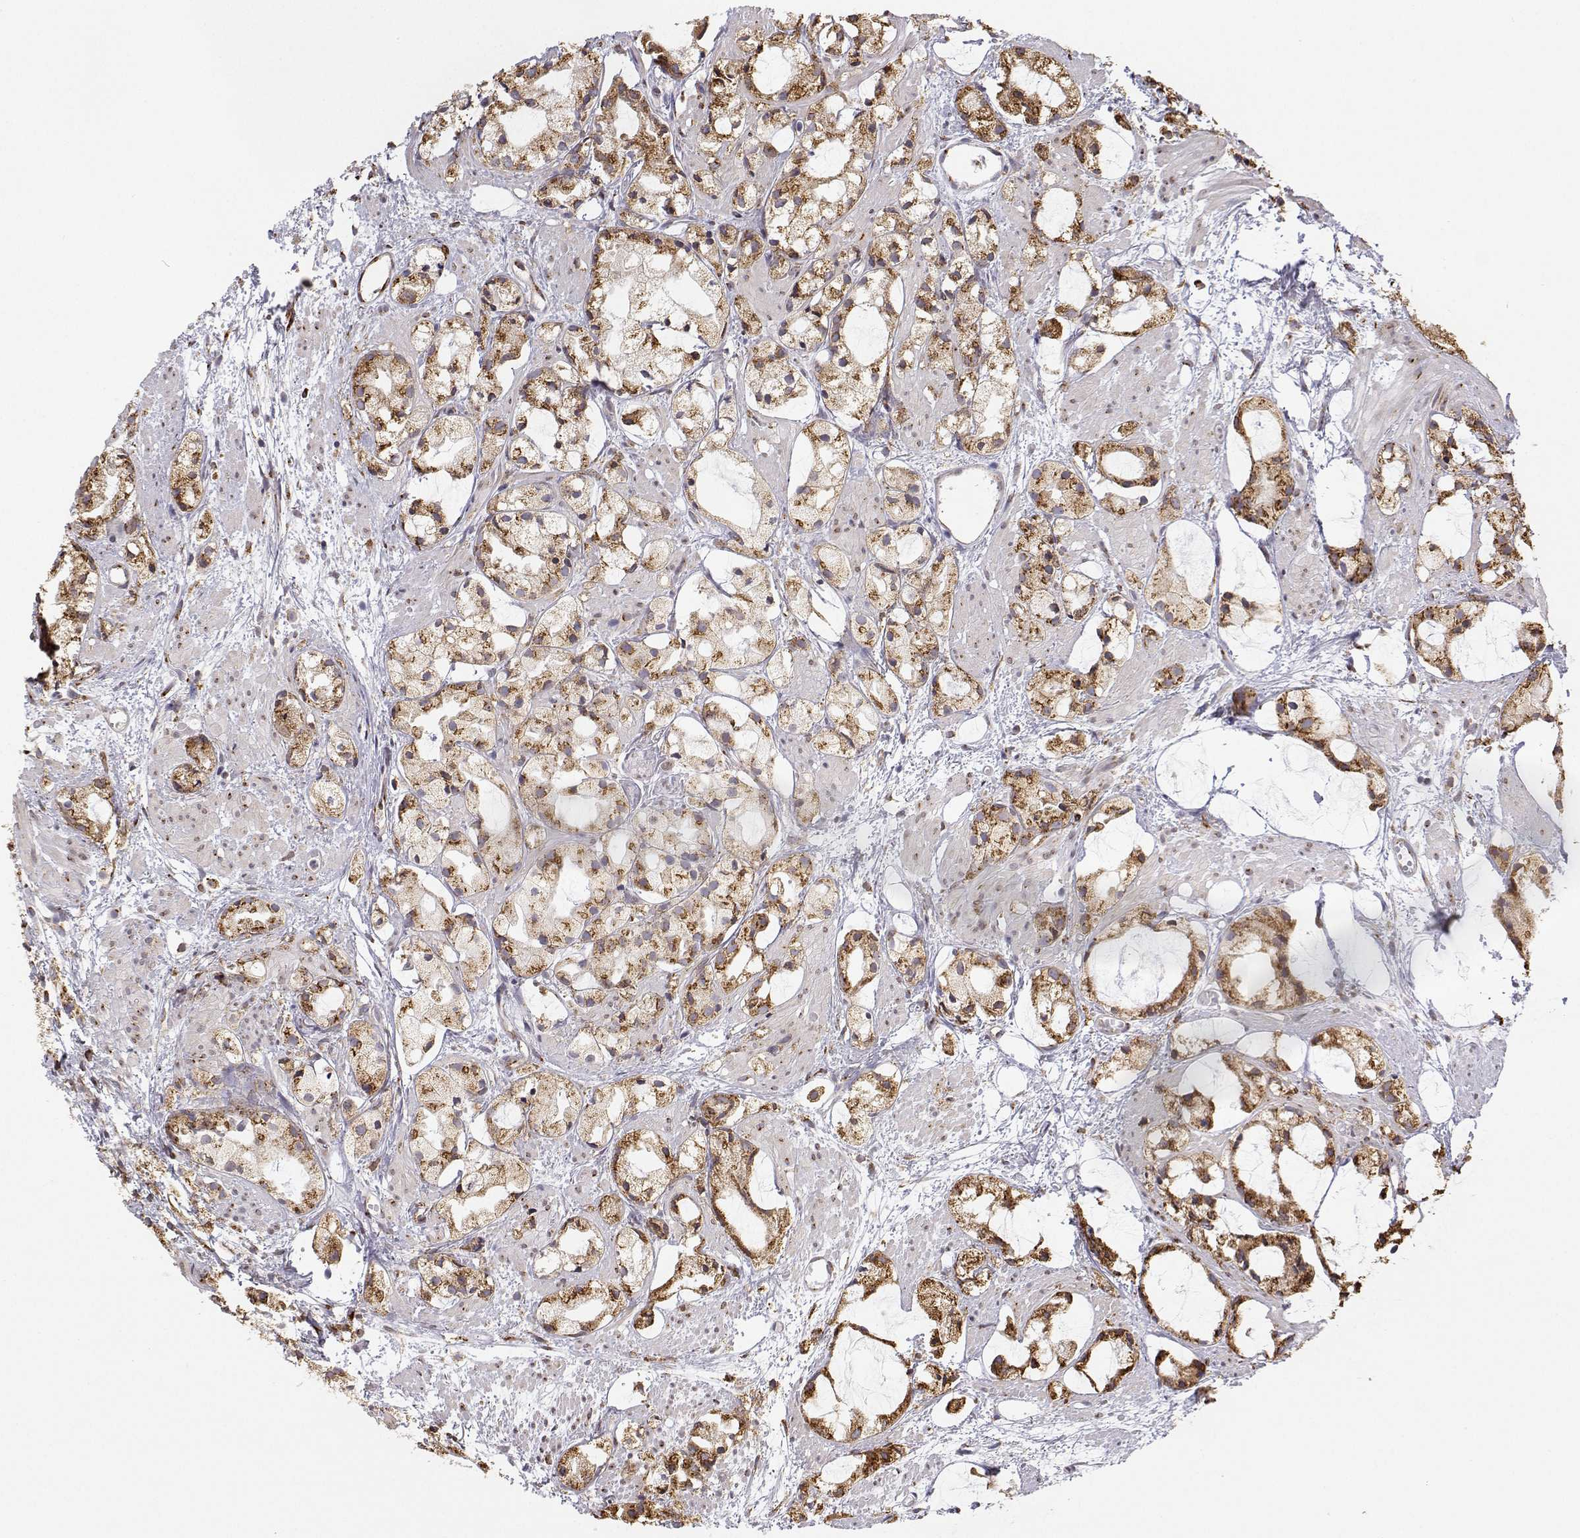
{"staining": {"intensity": "moderate", "quantity": "25%-75%", "location": "cytoplasmic/membranous"}, "tissue": "prostate cancer", "cell_type": "Tumor cells", "image_type": "cancer", "snomed": [{"axis": "morphology", "description": "Adenocarcinoma, High grade"}, {"axis": "topography", "description": "Prostate"}], "caption": "Immunohistochemical staining of human prostate cancer exhibits medium levels of moderate cytoplasmic/membranous staining in about 25%-75% of tumor cells.", "gene": "STARD13", "patient": {"sex": "male", "age": 85}}